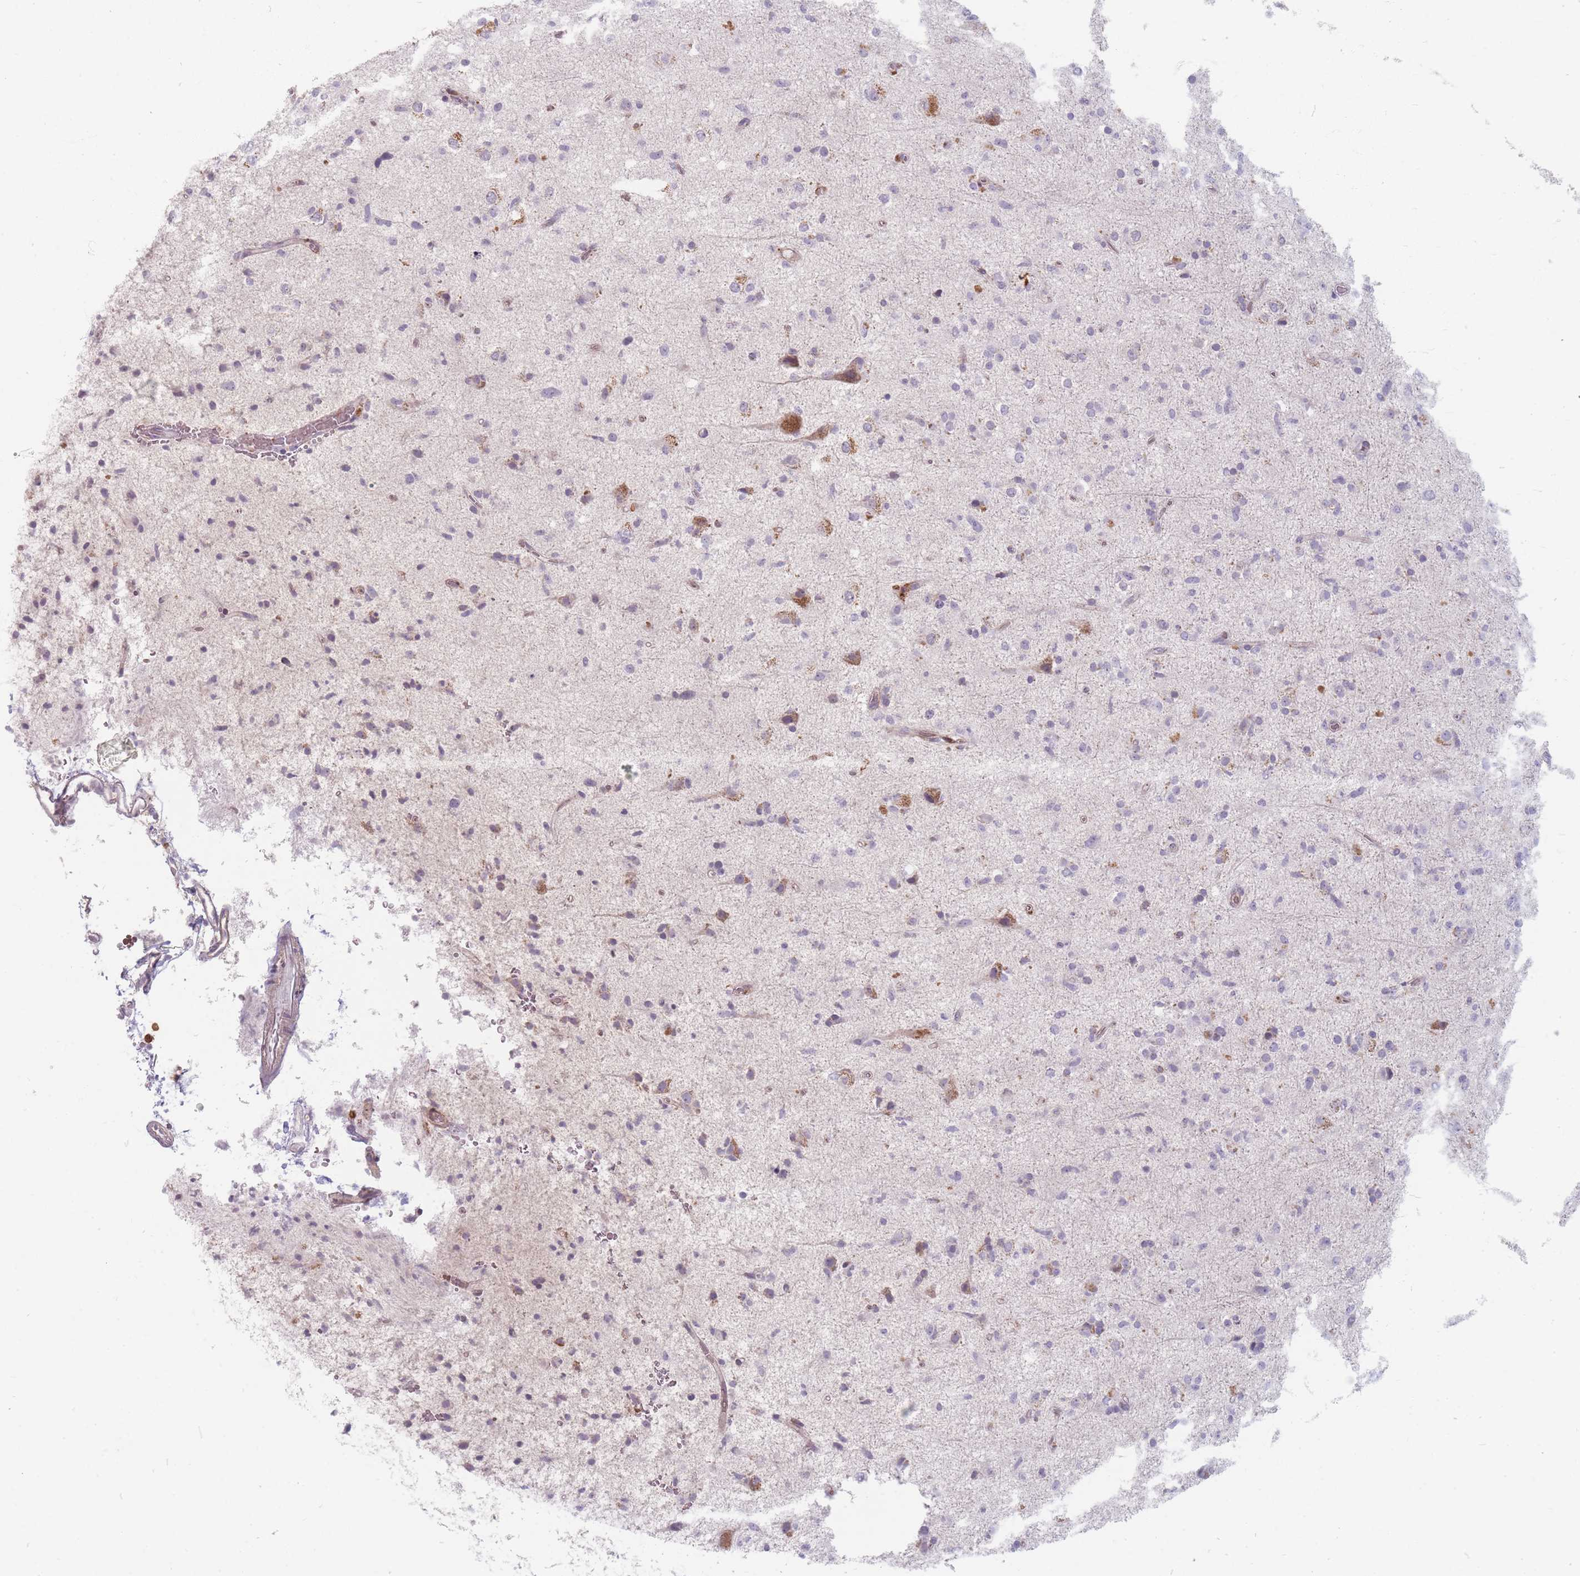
{"staining": {"intensity": "negative", "quantity": "none", "location": "none"}, "tissue": "glioma", "cell_type": "Tumor cells", "image_type": "cancer", "snomed": [{"axis": "morphology", "description": "Glioma, malignant, Low grade"}, {"axis": "topography", "description": "Brain"}], "caption": "Photomicrograph shows no significant protein staining in tumor cells of low-grade glioma (malignant). The staining is performed using DAB (3,3'-diaminobenzidine) brown chromogen with nuclei counter-stained in using hematoxylin.", "gene": "CHCHD7", "patient": {"sex": "male", "age": 65}}